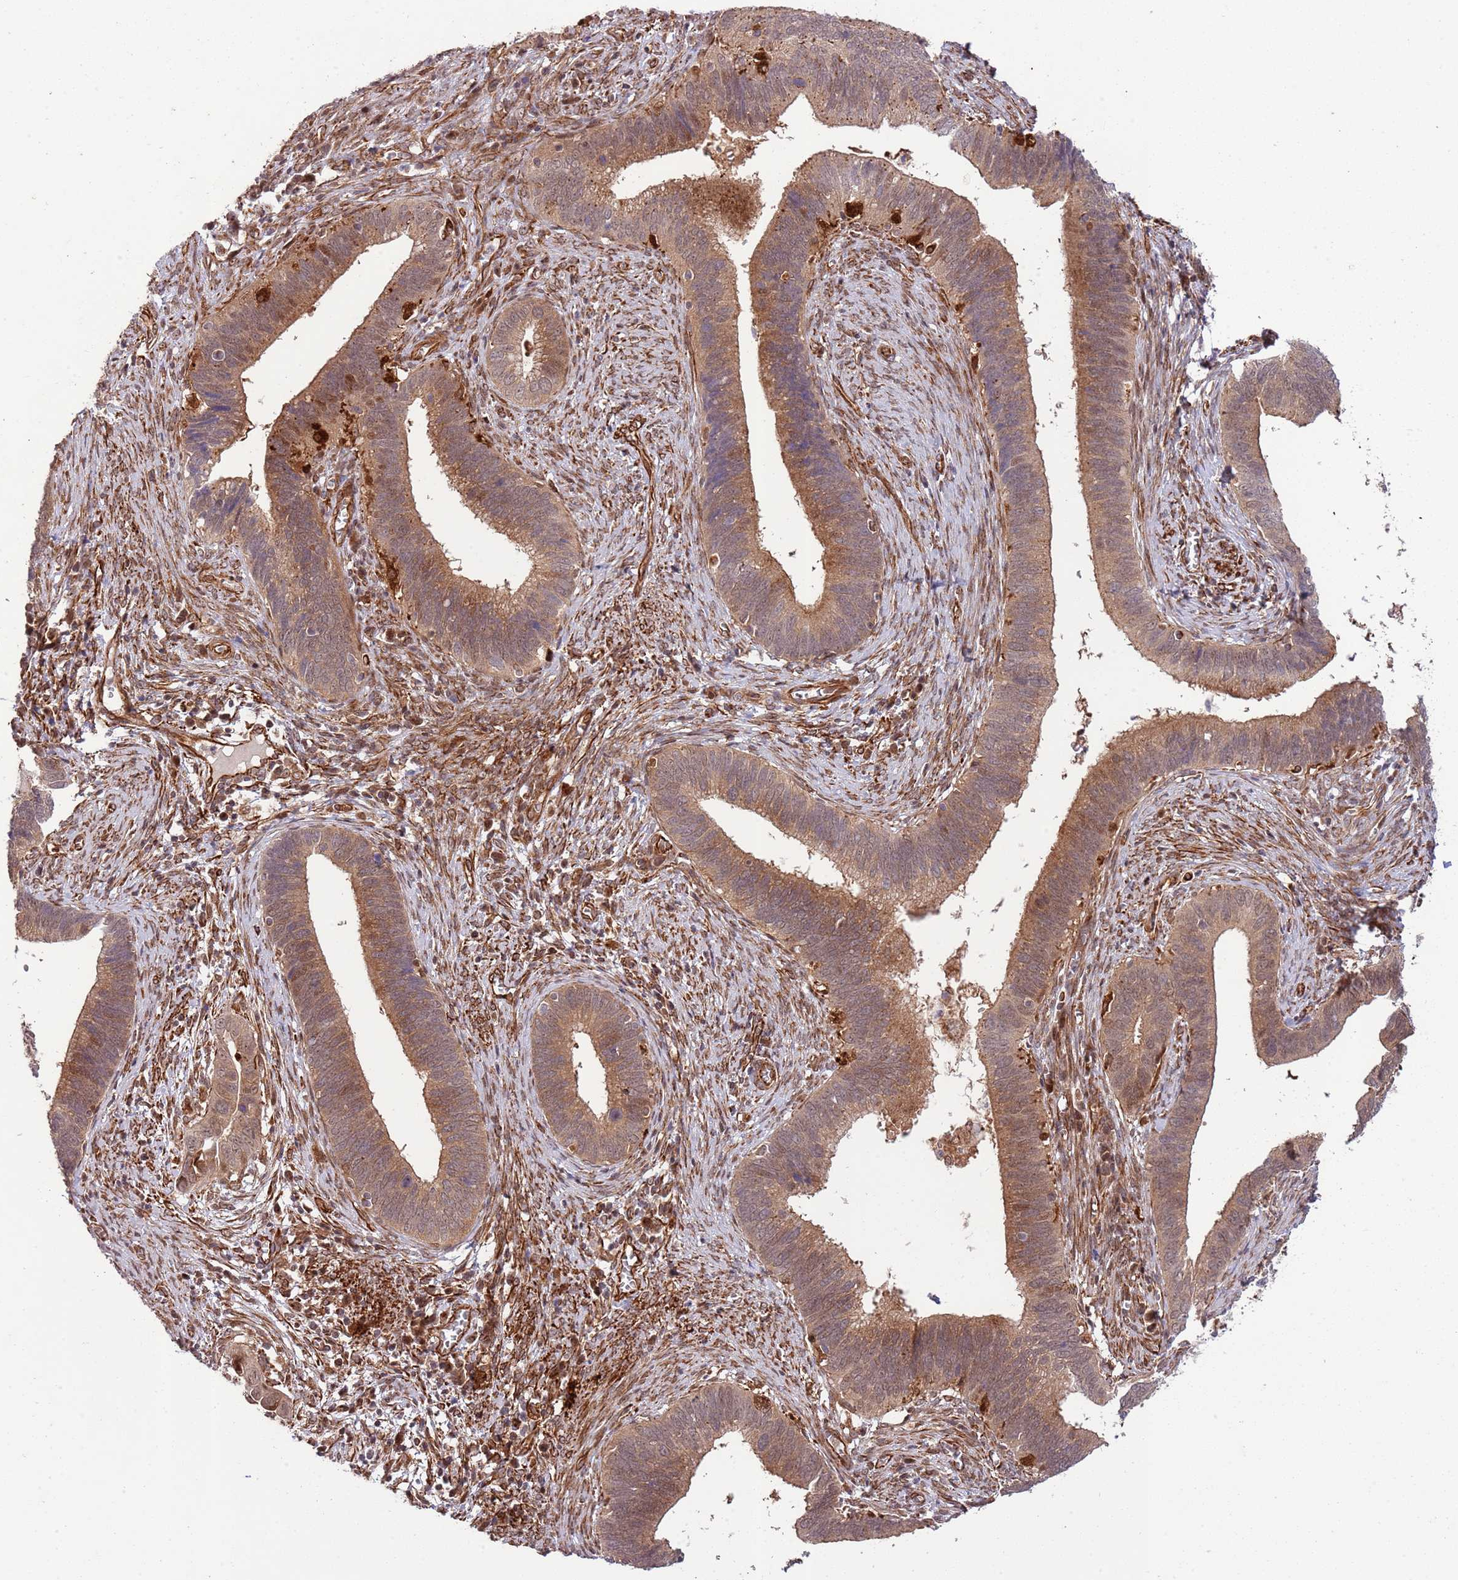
{"staining": {"intensity": "moderate", "quantity": ">75%", "location": "cytoplasmic/membranous"}, "tissue": "cervical cancer", "cell_type": "Tumor cells", "image_type": "cancer", "snomed": [{"axis": "morphology", "description": "Adenocarcinoma, NOS"}, {"axis": "topography", "description": "Cervix"}], "caption": "IHC photomicrograph of neoplastic tissue: adenocarcinoma (cervical) stained using IHC reveals medium levels of moderate protein expression localized specifically in the cytoplasmic/membranous of tumor cells, appearing as a cytoplasmic/membranous brown color.", "gene": "NEK3", "patient": {"sex": "female", "age": 42}}